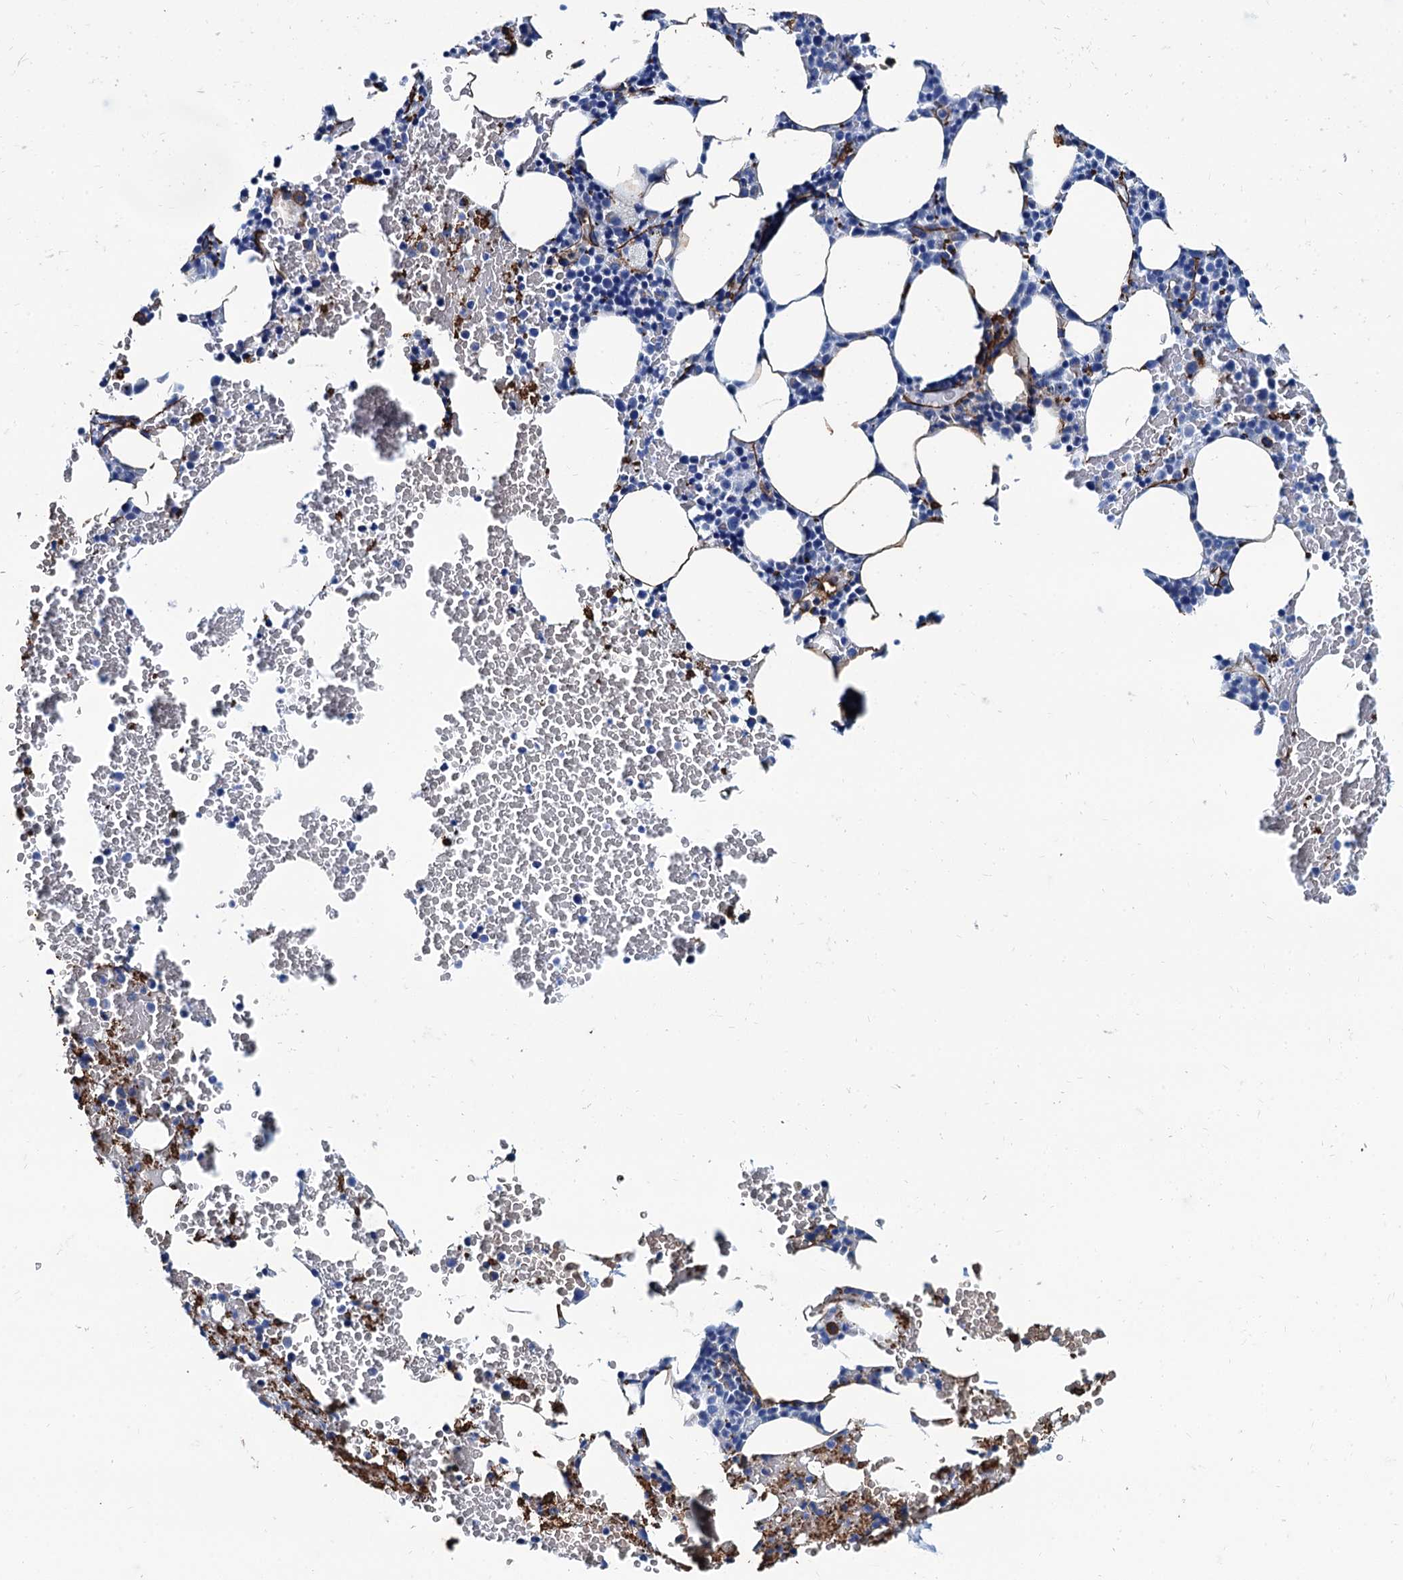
{"staining": {"intensity": "strong", "quantity": "<25%", "location": "cytoplasmic/membranous"}, "tissue": "bone marrow", "cell_type": "Hematopoietic cells", "image_type": "normal", "snomed": [{"axis": "morphology", "description": "Normal tissue, NOS"}, {"axis": "morphology", "description": "Inflammation, NOS"}, {"axis": "topography", "description": "Bone marrow"}], "caption": "High-power microscopy captured an immunohistochemistry image of benign bone marrow, revealing strong cytoplasmic/membranous staining in about <25% of hematopoietic cells.", "gene": "CAVIN2", "patient": {"sex": "female", "age": 78}}